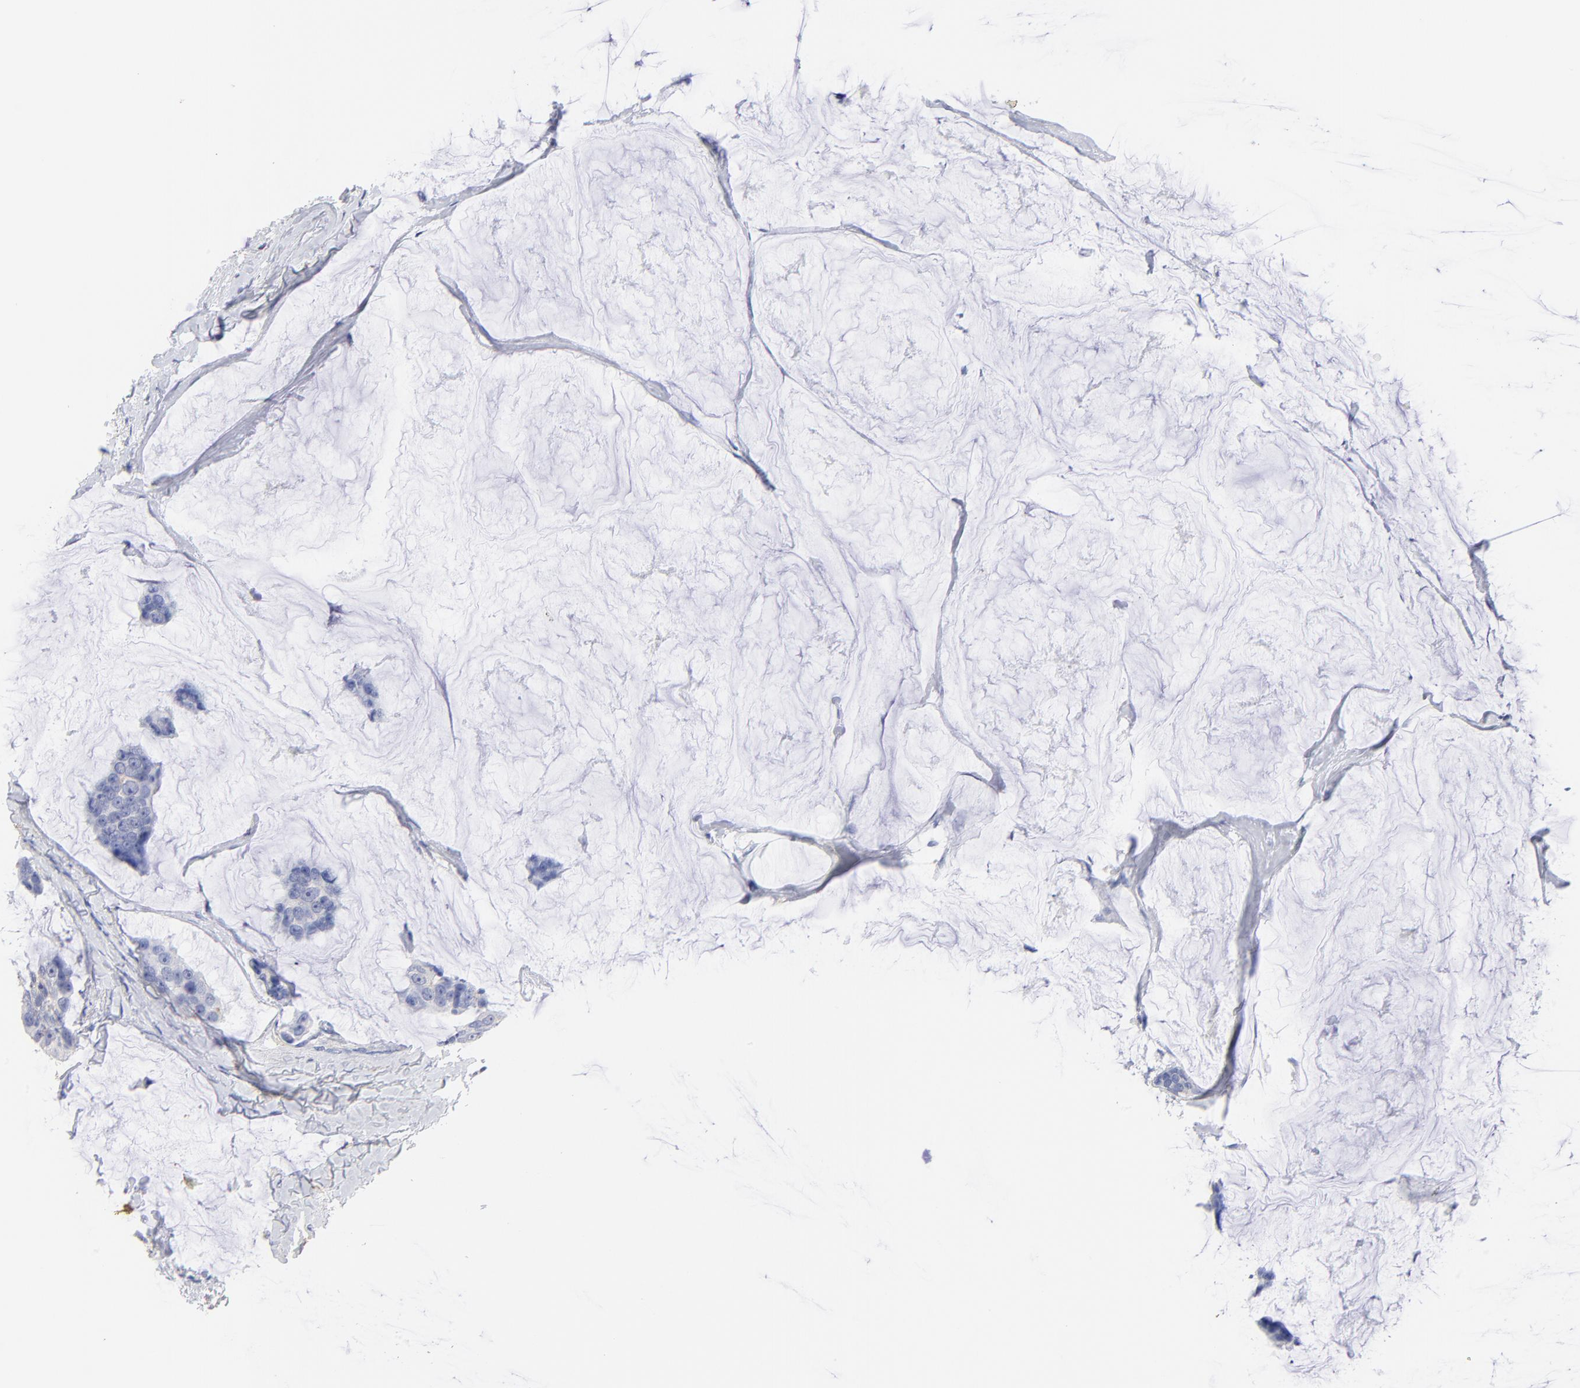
{"staining": {"intensity": "negative", "quantity": "none", "location": "none"}, "tissue": "breast cancer", "cell_type": "Tumor cells", "image_type": "cancer", "snomed": [{"axis": "morphology", "description": "Normal tissue, NOS"}, {"axis": "morphology", "description": "Duct carcinoma"}, {"axis": "topography", "description": "Breast"}], "caption": "Tumor cells show no significant protein staining in breast cancer (invasive ductal carcinoma).", "gene": "ASL", "patient": {"sex": "female", "age": 50}}